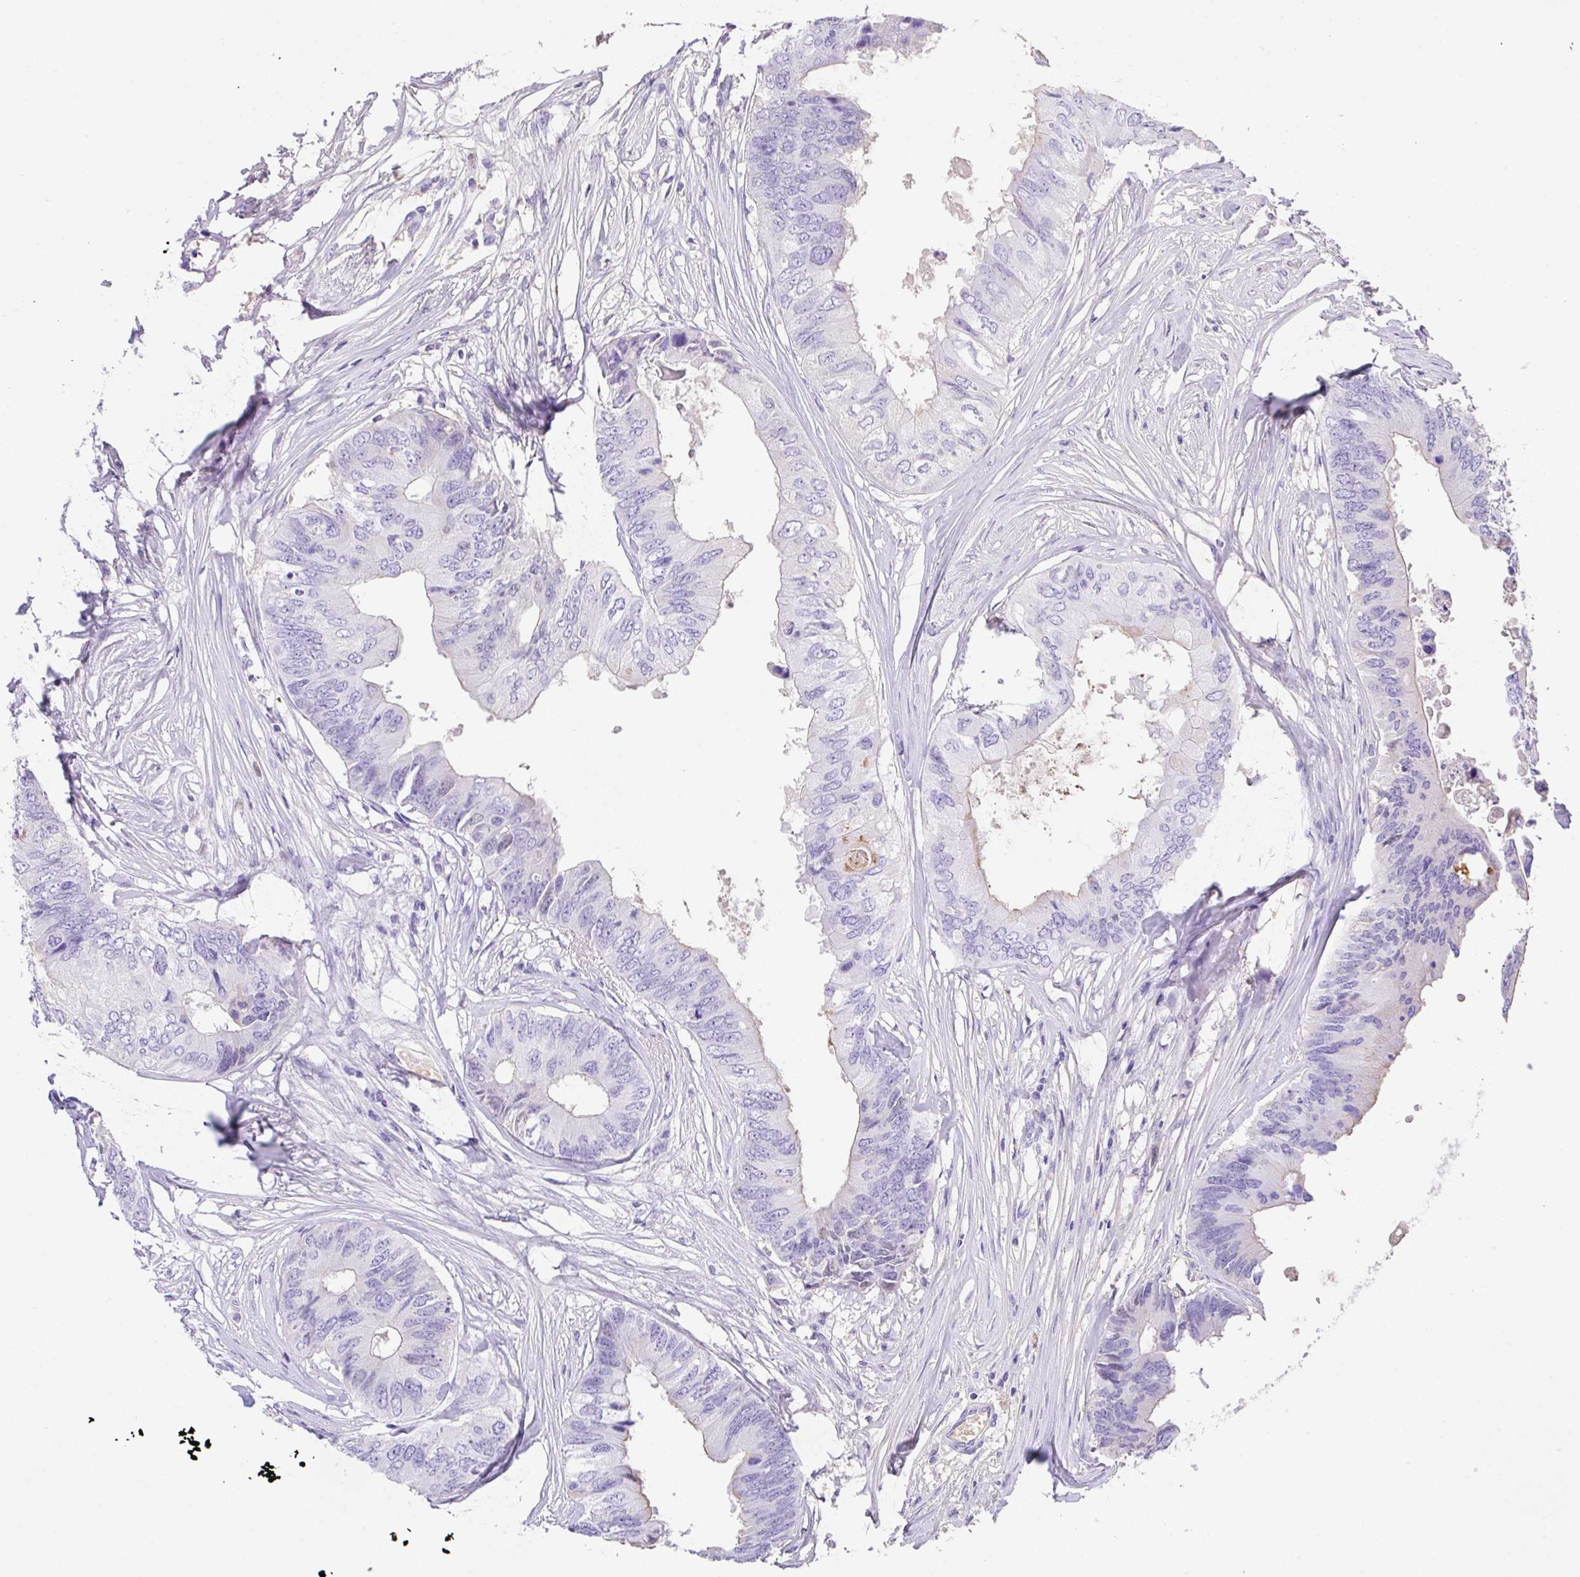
{"staining": {"intensity": "negative", "quantity": "none", "location": "none"}, "tissue": "colorectal cancer", "cell_type": "Tumor cells", "image_type": "cancer", "snomed": [{"axis": "morphology", "description": "Adenocarcinoma, NOS"}, {"axis": "topography", "description": "Colon"}], "caption": "The photomicrograph displays no significant positivity in tumor cells of colorectal adenocarcinoma. (DAB immunohistochemistry (IHC), high magnification).", "gene": "HOXC12", "patient": {"sex": "male", "age": 71}}